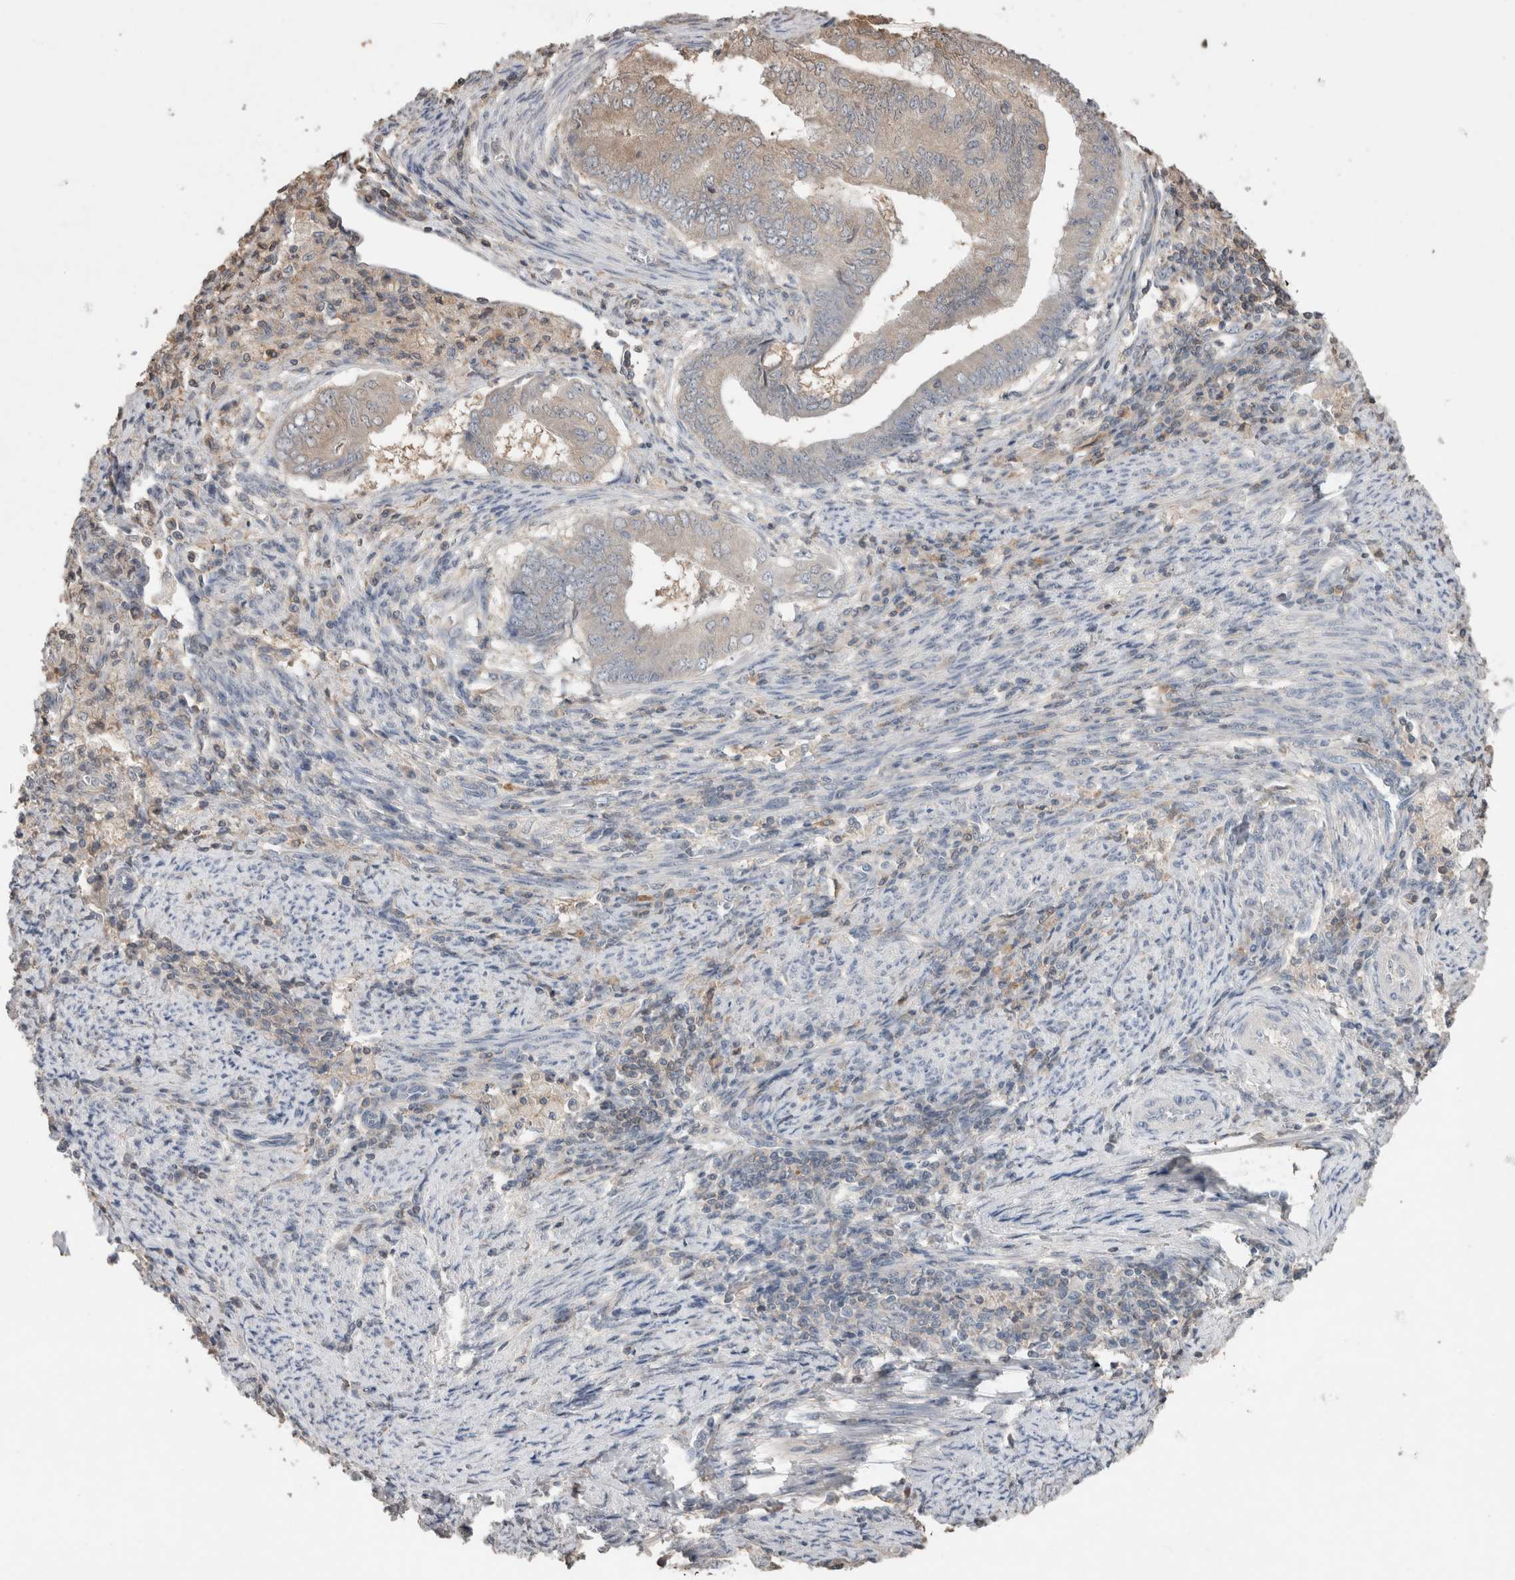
{"staining": {"intensity": "weak", "quantity": "<25%", "location": "cytoplasmic/membranous"}, "tissue": "endometrial cancer", "cell_type": "Tumor cells", "image_type": "cancer", "snomed": [{"axis": "morphology", "description": "Polyp, NOS"}, {"axis": "morphology", "description": "Adenocarcinoma, NOS"}, {"axis": "morphology", "description": "Adenoma, NOS"}, {"axis": "topography", "description": "Endometrium"}], "caption": "This is an IHC photomicrograph of endometrial cancer (adenocarcinoma). There is no expression in tumor cells.", "gene": "TRIM5", "patient": {"sex": "female", "age": 79}}